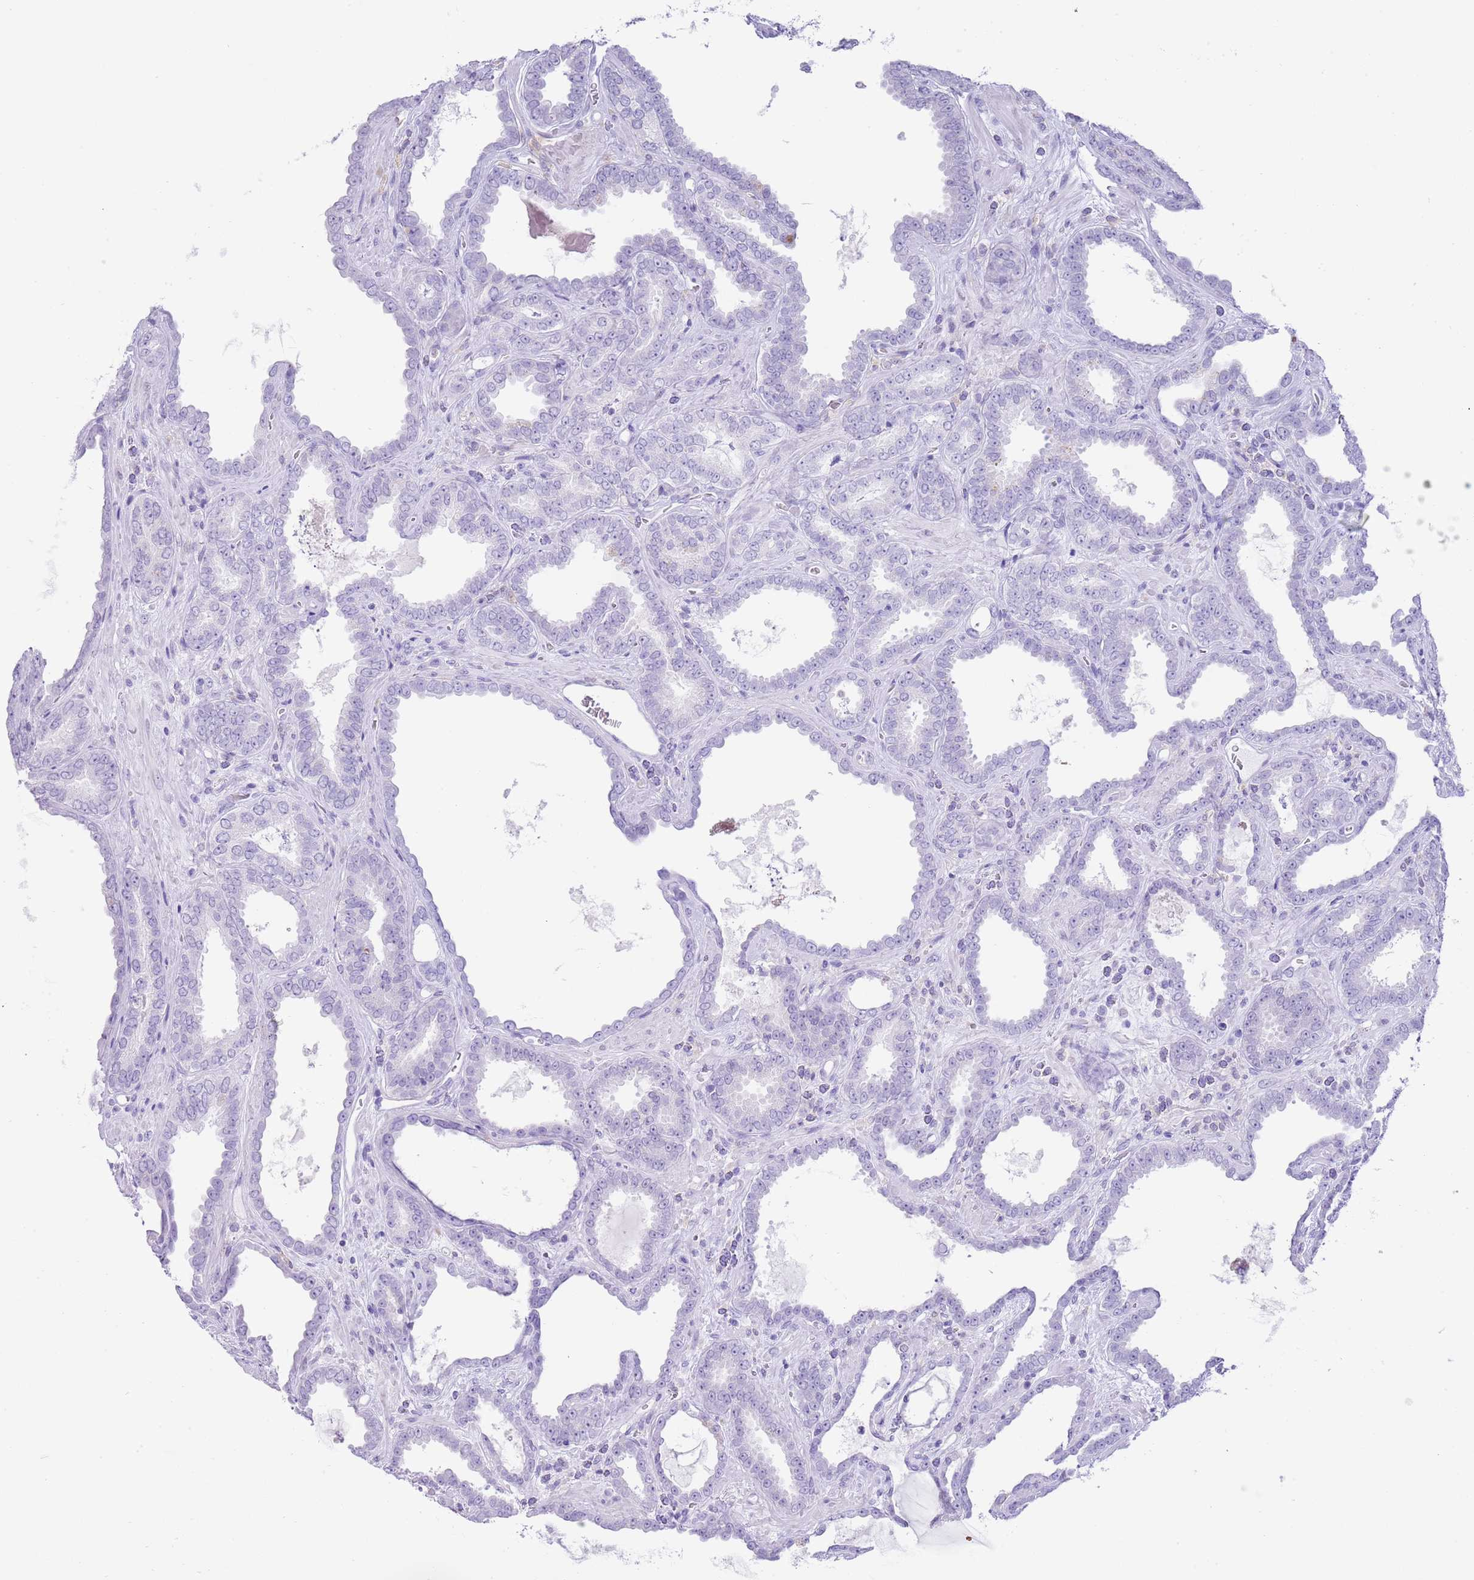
{"staining": {"intensity": "negative", "quantity": "none", "location": "none"}, "tissue": "prostate cancer", "cell_type": "Tumor cells", "image_type": "cancer", "snomed": [{"axis": "morphology", "description": "Adenocarcinoma, High grade"}, {"axis": "topography", "description": "Prostate"}], "caption": "Prostate cancer (adenocarcinoma (high-grade)) stained for a protein using immunohistochemistry reveals no positivity tumor cells.", "gene": "PPP1R17", "patient": {"sex": "male", "age": 72}}